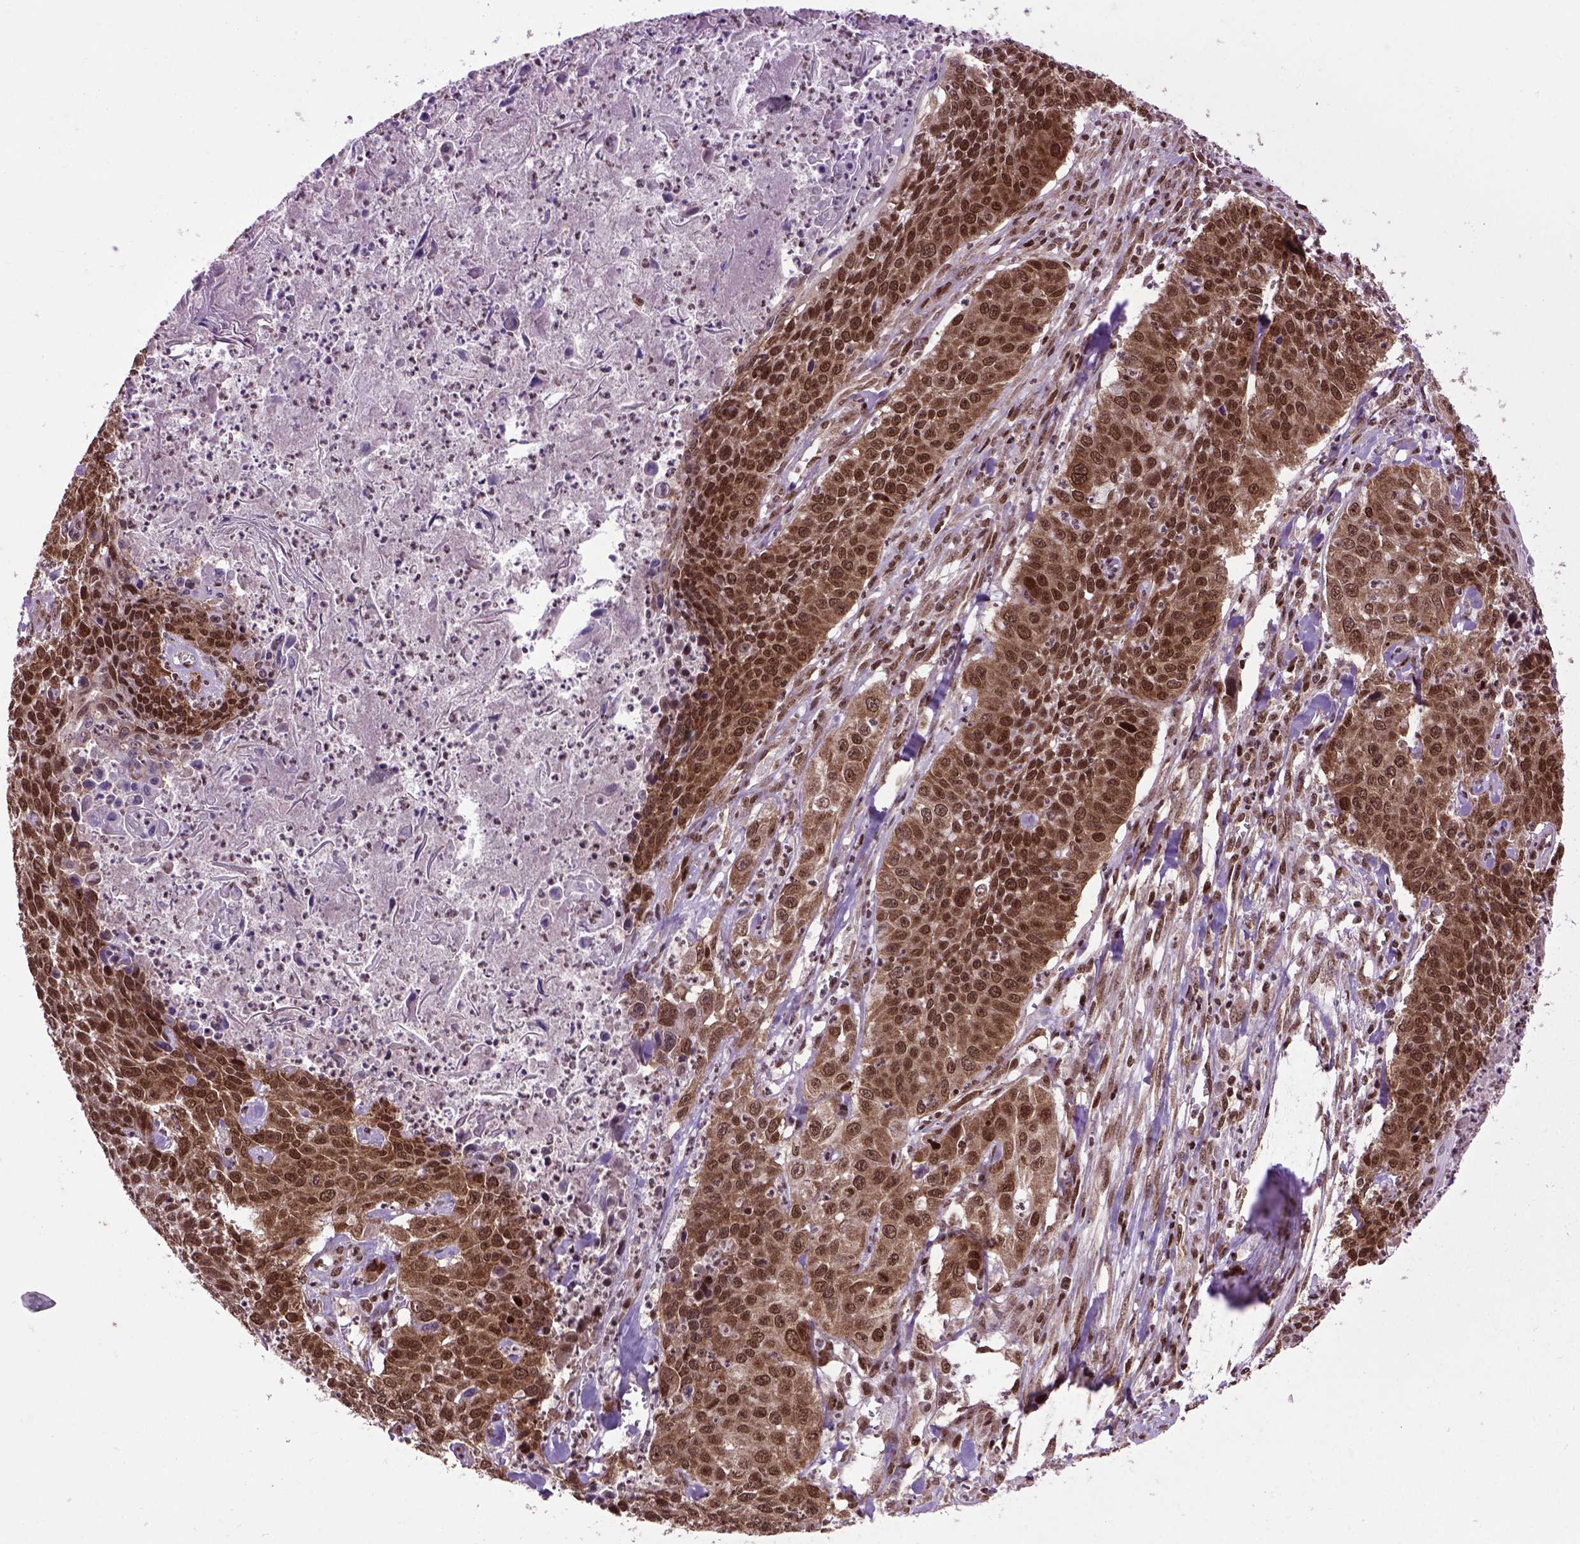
{"staining": {"intensity": "strong", "quantity": ">75%", "location": "cytoplasmic/membranous,nuclear"}, "tissue": "lung cancer", "cell_type": "Tumor cells", "image_type": "cancer", "snomed": [{"axis": "morphology", "description": "Squamous cell carcinoma, NOS"}, {"axis": "morphology", "description": "Squamous cell carcinoma, metastatic, NOS"}, {"axis": "topography", "description": "Lung"}, {"axis": "topography", "description": "Pleura, NOS"}], "caption": "High-magnification brightfield microscopy of squamous cell carcinoma (lung) stained with DAB (brown) and counterstained with hematoxylin (blue). tumor cells exhibit strong cytoplasmic/membranous and nuclear staining is appreciated in approximately>75% of cells.", "gene": "CELF1", "patient": {"sex": "male", "age": 72}}